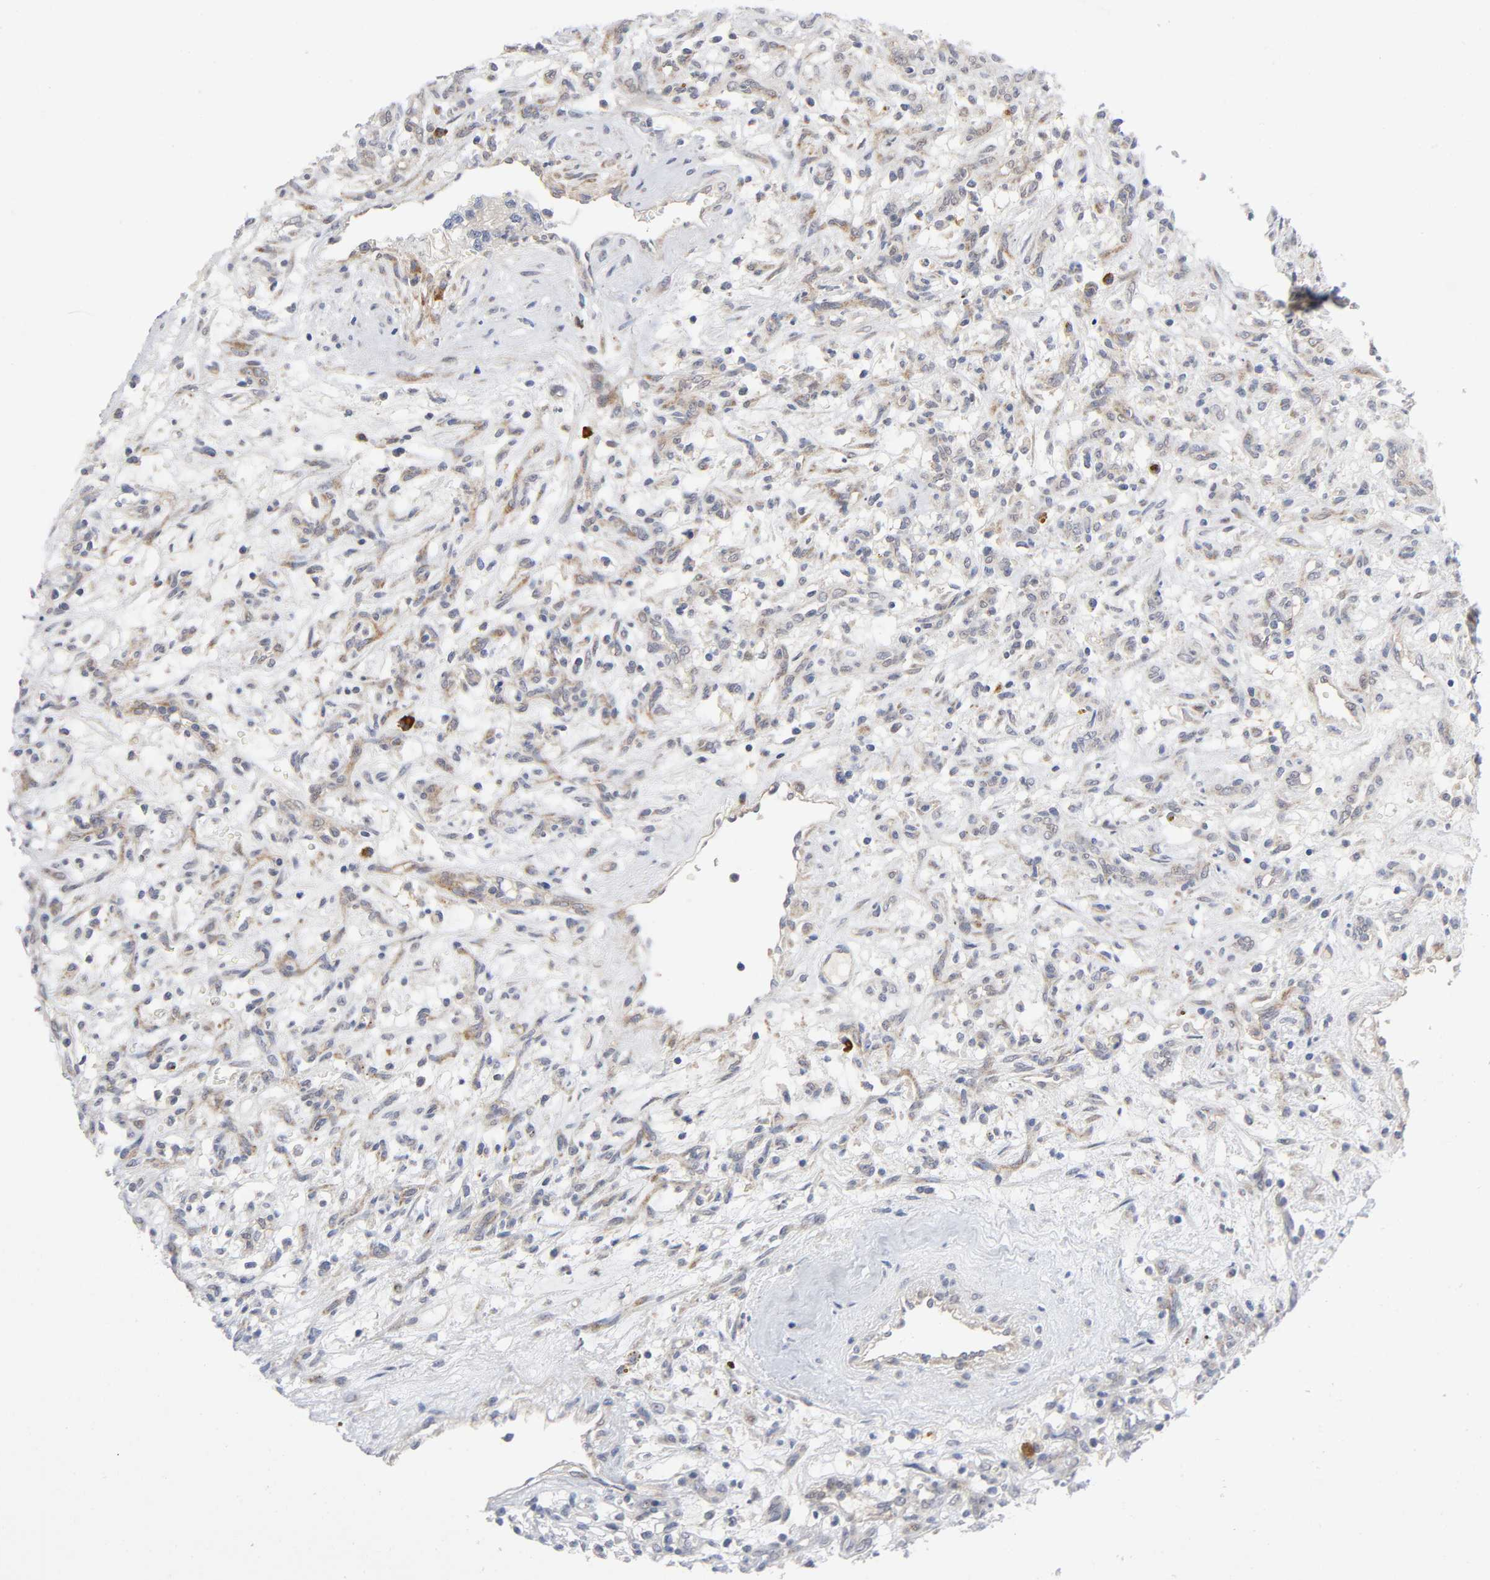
{"staining": {"intensity": "weak", "quantity": "25%-75%", "location": "cytoplasmic/membranous"}, "tissue": "renal cancer", "cell_type": "Tumor cells", "image_type": "cancer", "snomed": [{"axis": "morphology", "description": "Adenocarcinoma, NOS"}, {"axis": "topography", "description": "Kidney"}], "caption": "Renal cancer stained with a protein marker shows weak staining in tumor cells.", "gene": "EIF5", "patient": {"sex": "female", "age": 57}}